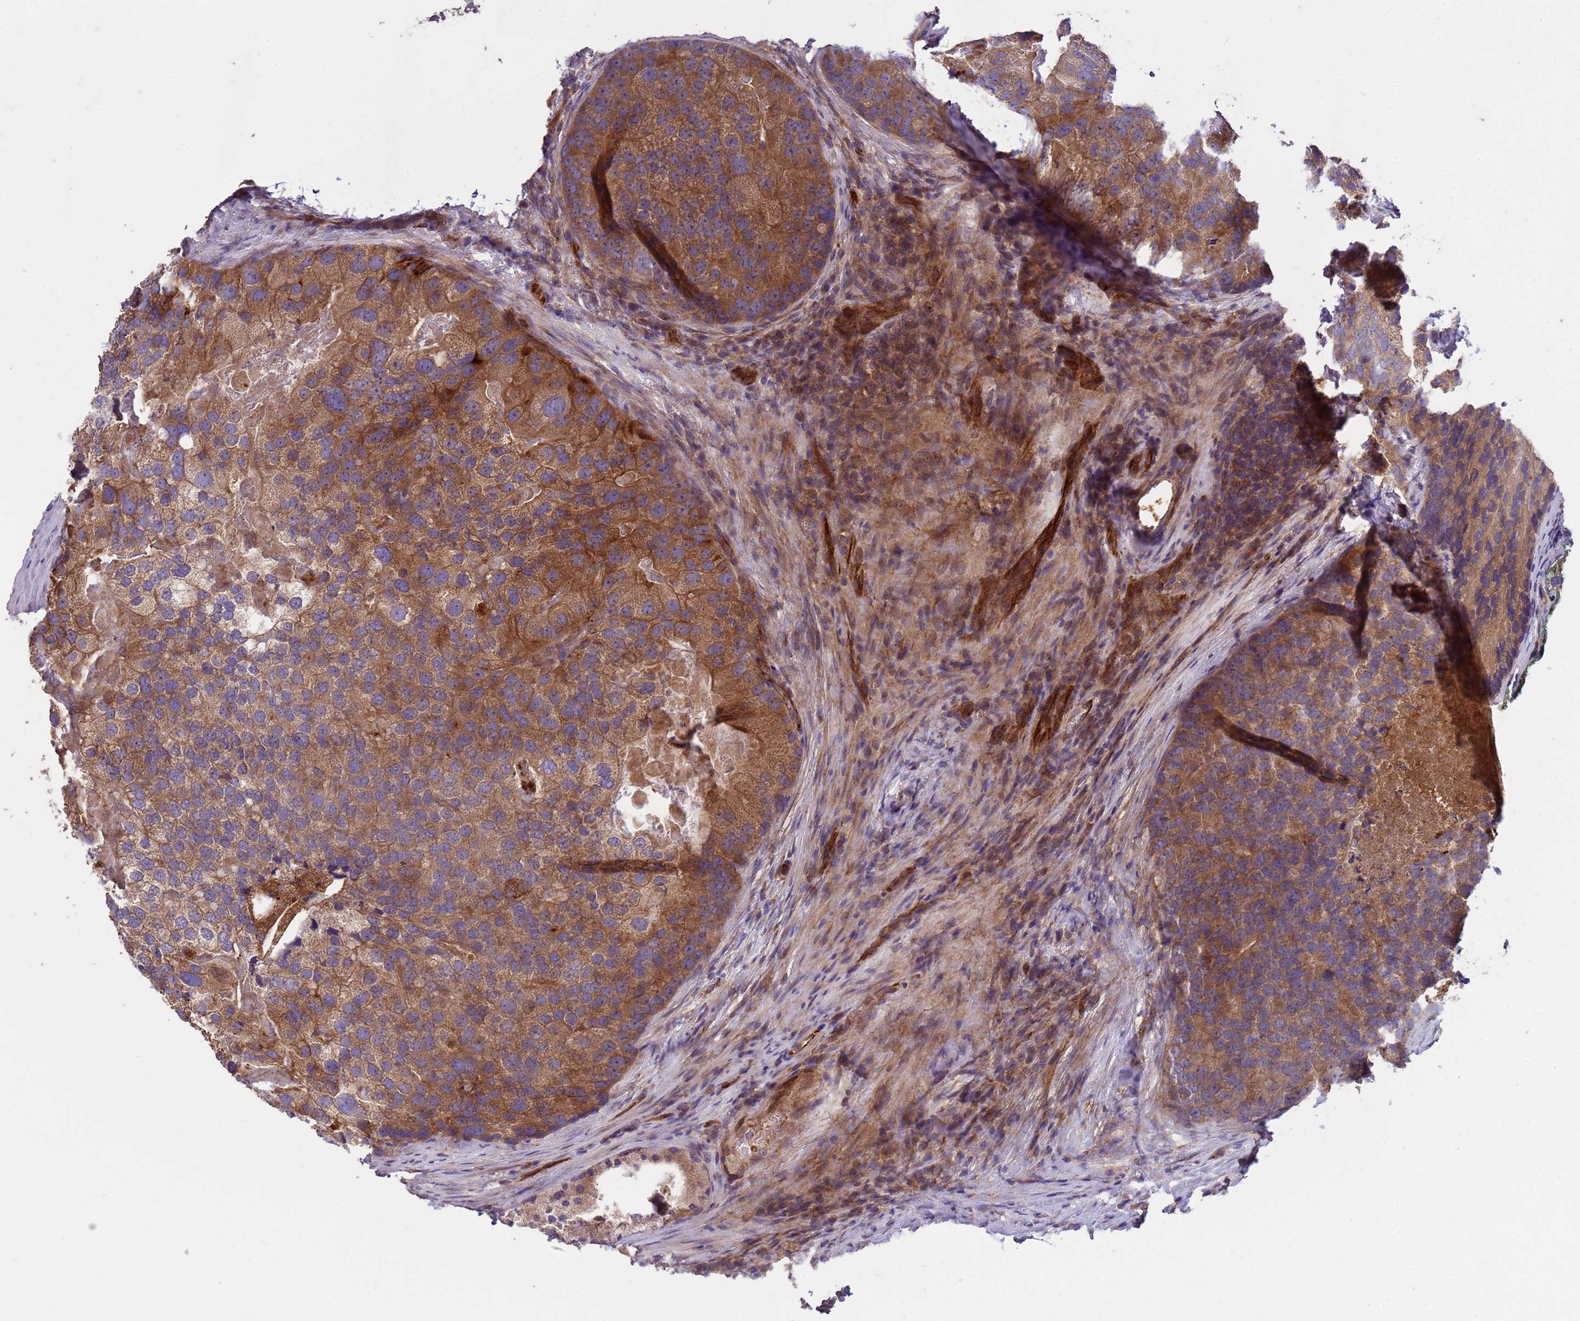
{"staining": {"intensity": "moderate", "quantity": ">75%", "location": "cytoplasmic/membranous"}, "tissue": "prostate cancer", "cell_type": "Tumor cells", "image_type": "cancer", "snomed": [{"axis": "morphology", "description": "Adenocarcinoma, High grade"}, {"axis": "topography", "description": "Prostate"}], "caption": "High-magnification brightfield microscopy of prostate adenocarcinoma (high-grade) stained with DAB (brown) and counterstained with hematoxylin (blue). tumor cells exhibit moderate cytoplasmic/membranous expression is appreciated in approximately>75% of cells.", "gene": "RAB10", "patient": {"sex": "male", "age": 62}}